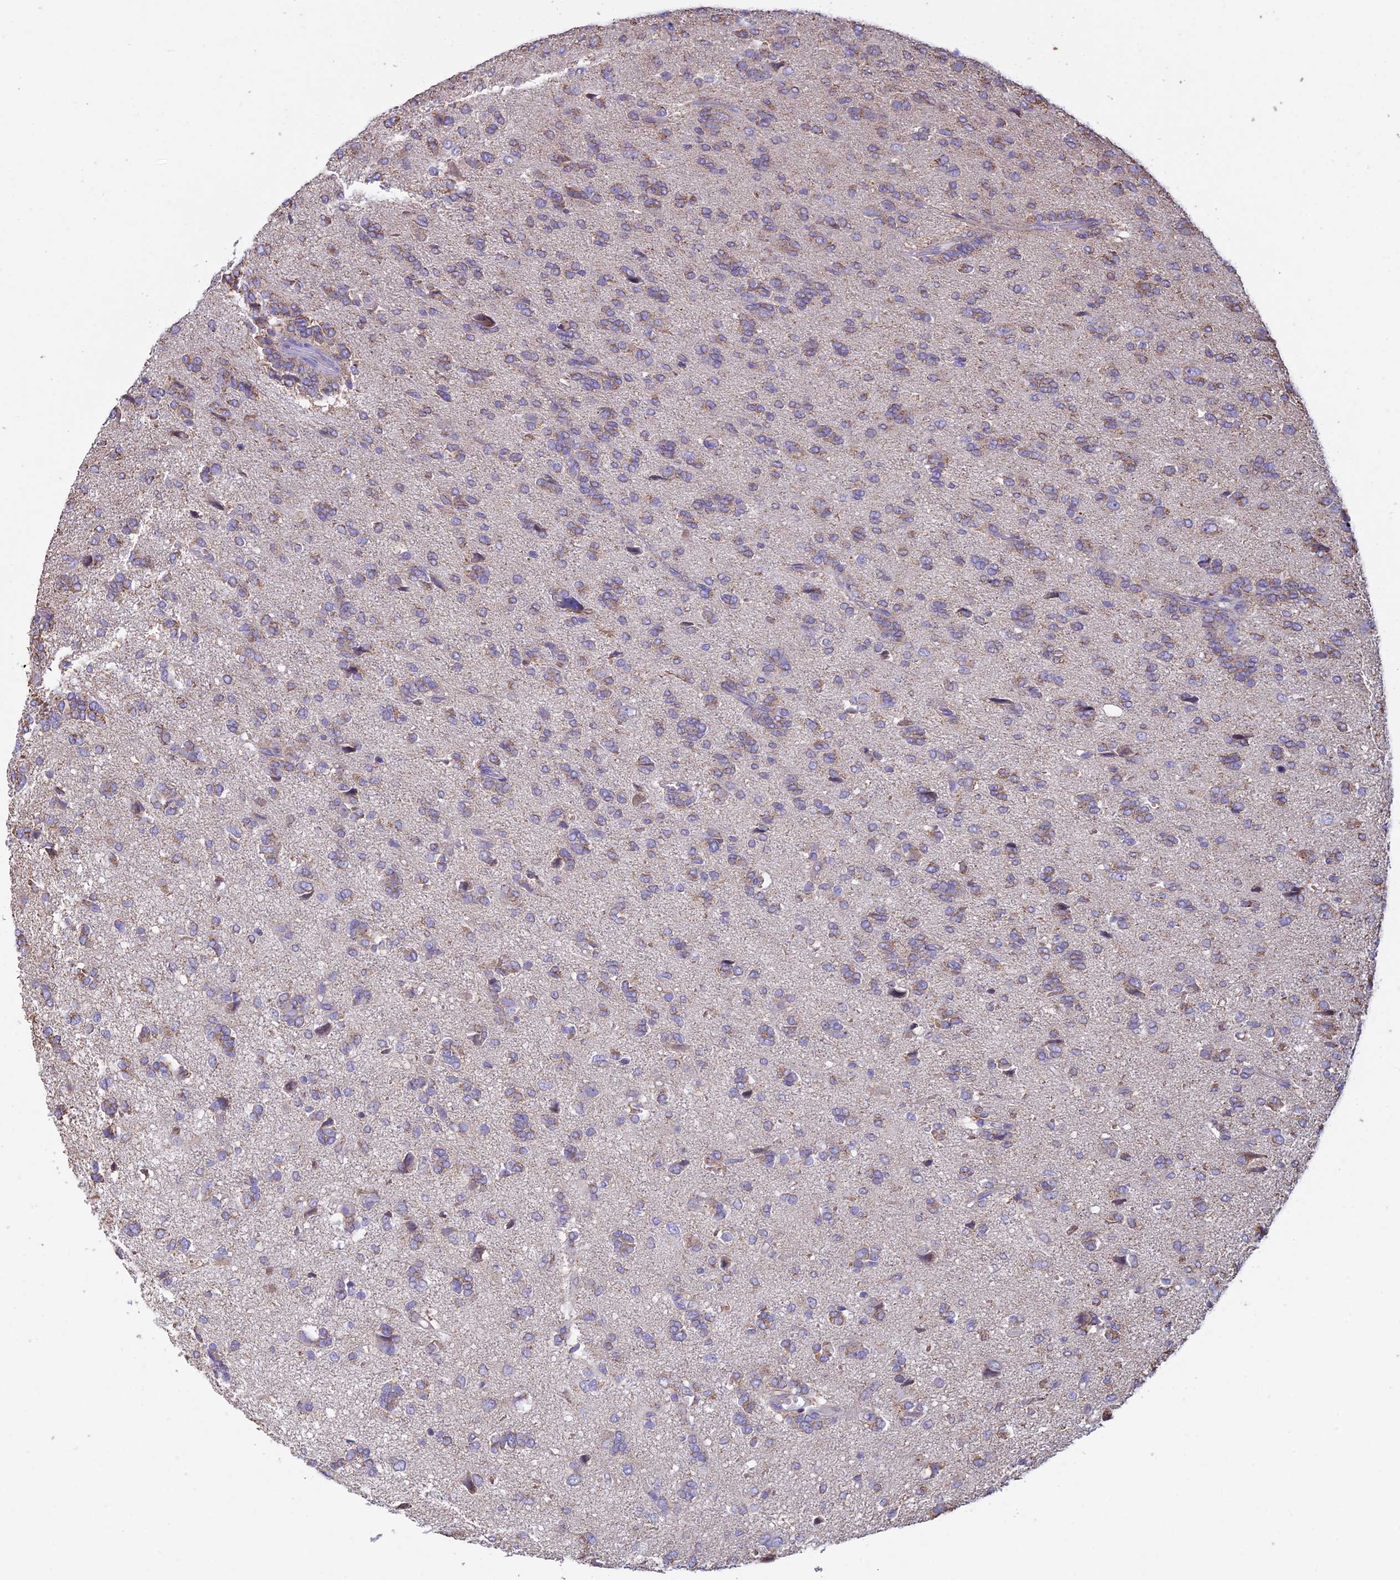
{"staining": {"intensity": "weak", "quantity": ">75%", "location": "cytoplasmic/membranous"}, "tissue": "glioma", "cell_type": "Tumor cells", "image_type": "cancer", "snomed": [{"axis": "morphology", "description": "Glioma, malignant, High grade"}, {"axis": "topography", "description": "Brain"}], "caption": "An image showing weak cytoplasmic/membranous staining in about >75% of tumor cells in high-grade glioma (malignant), as visualized by brown immunohistochemical staining.", "gene": "OR2W3", "patient": {"sex": "female", "age": 59}}